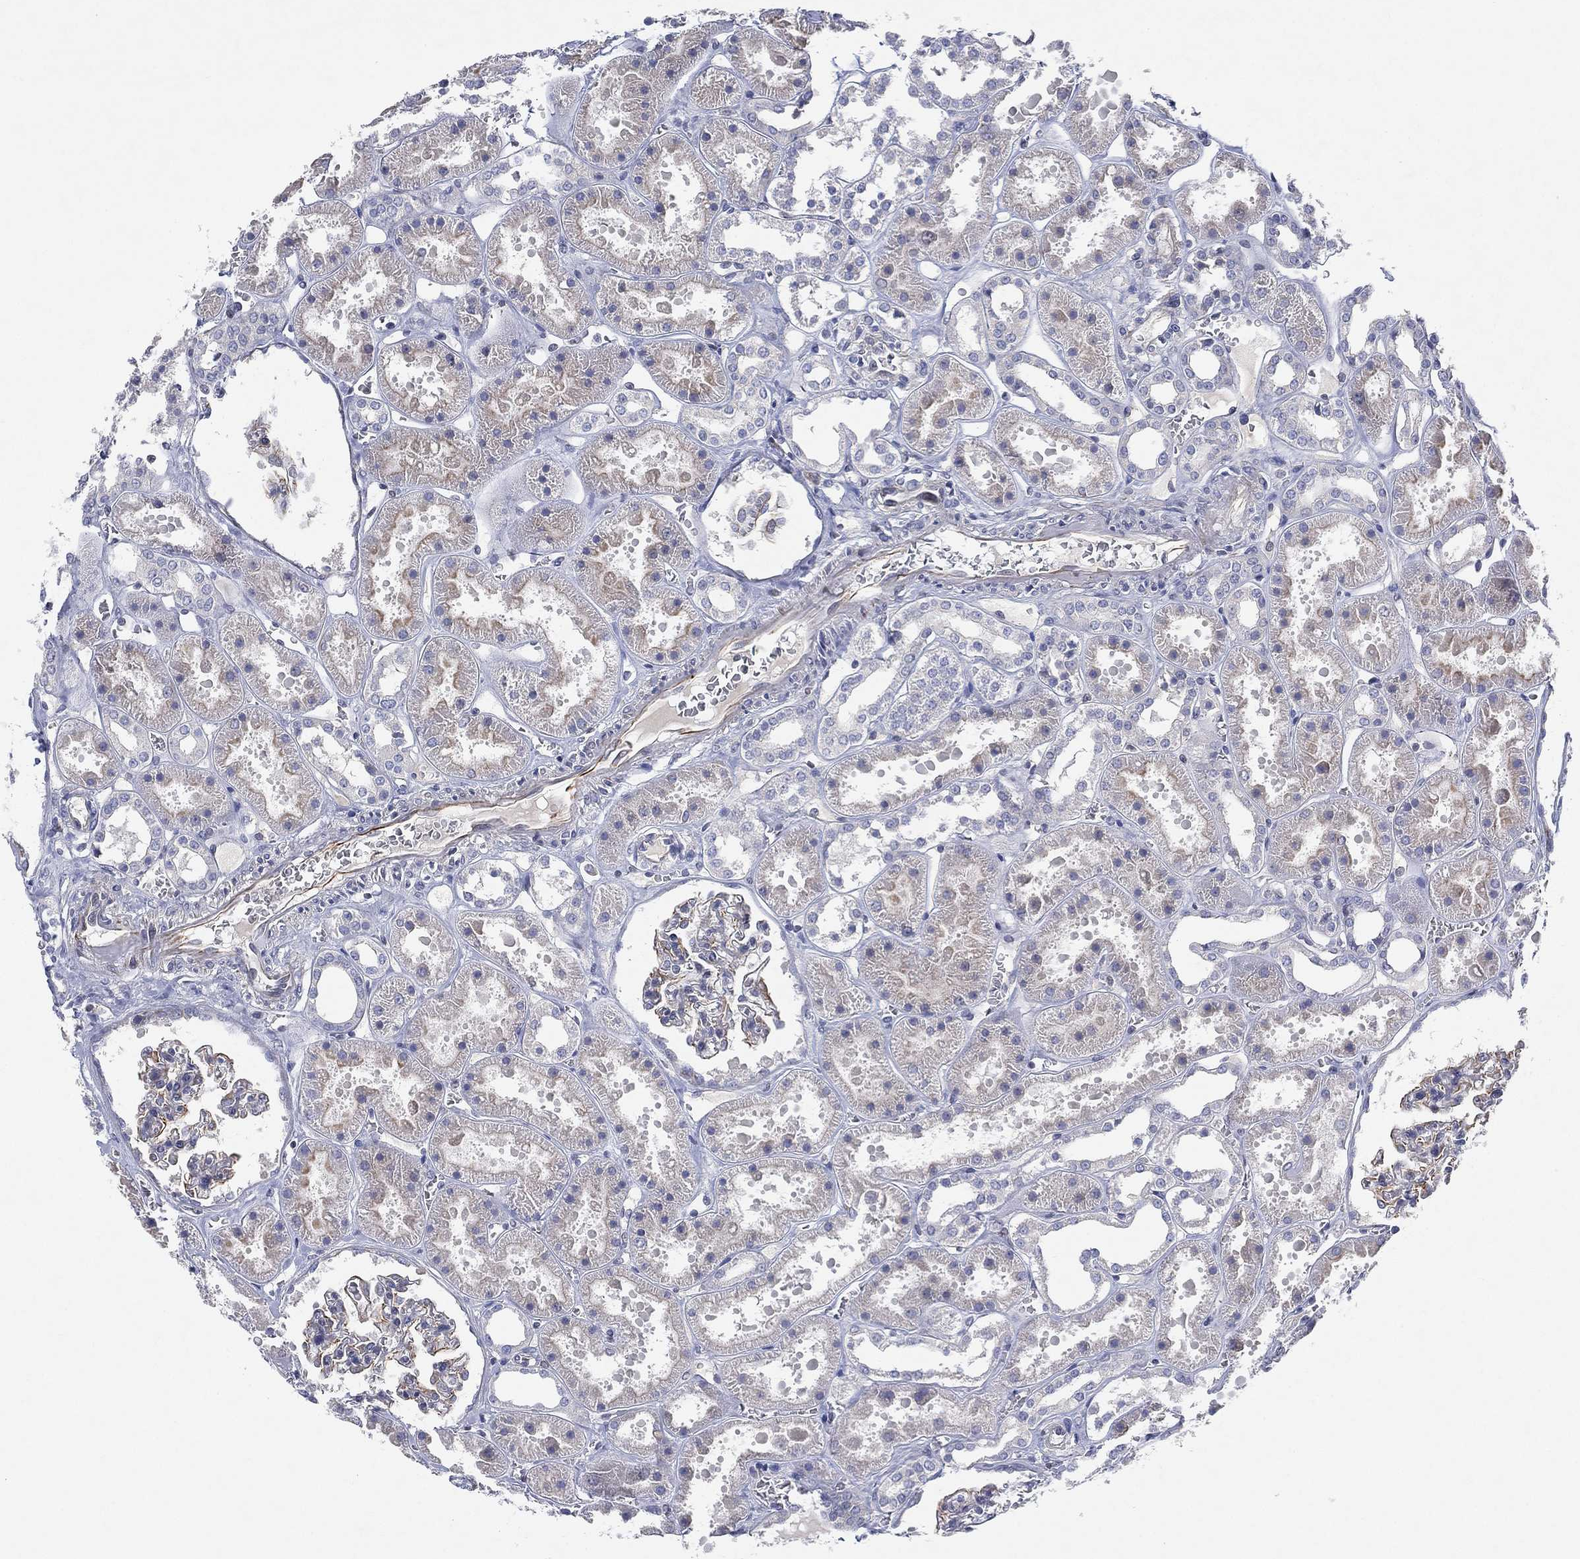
{"staining": {"intensity": "weak", "quantity": "<25%", "location": "cytoplasmic/membranous"}, "tissue": "kidney", "cell_type": "Cells in glomeruli", "image_type": "normal", "snomed": [{"axis": "morphology", "description": "Normal tissue, NOS"}, {"axis": "topography", "description": "Kidney"}], "caption": "A high-resolution micrograph shows immunohistochemistry (IHC) staining of benign kidney, which demonstrates no significant positivity in cells in glomeruli.", "gene": "FLI1", "patient": {"sex": "female", "age": 41}}